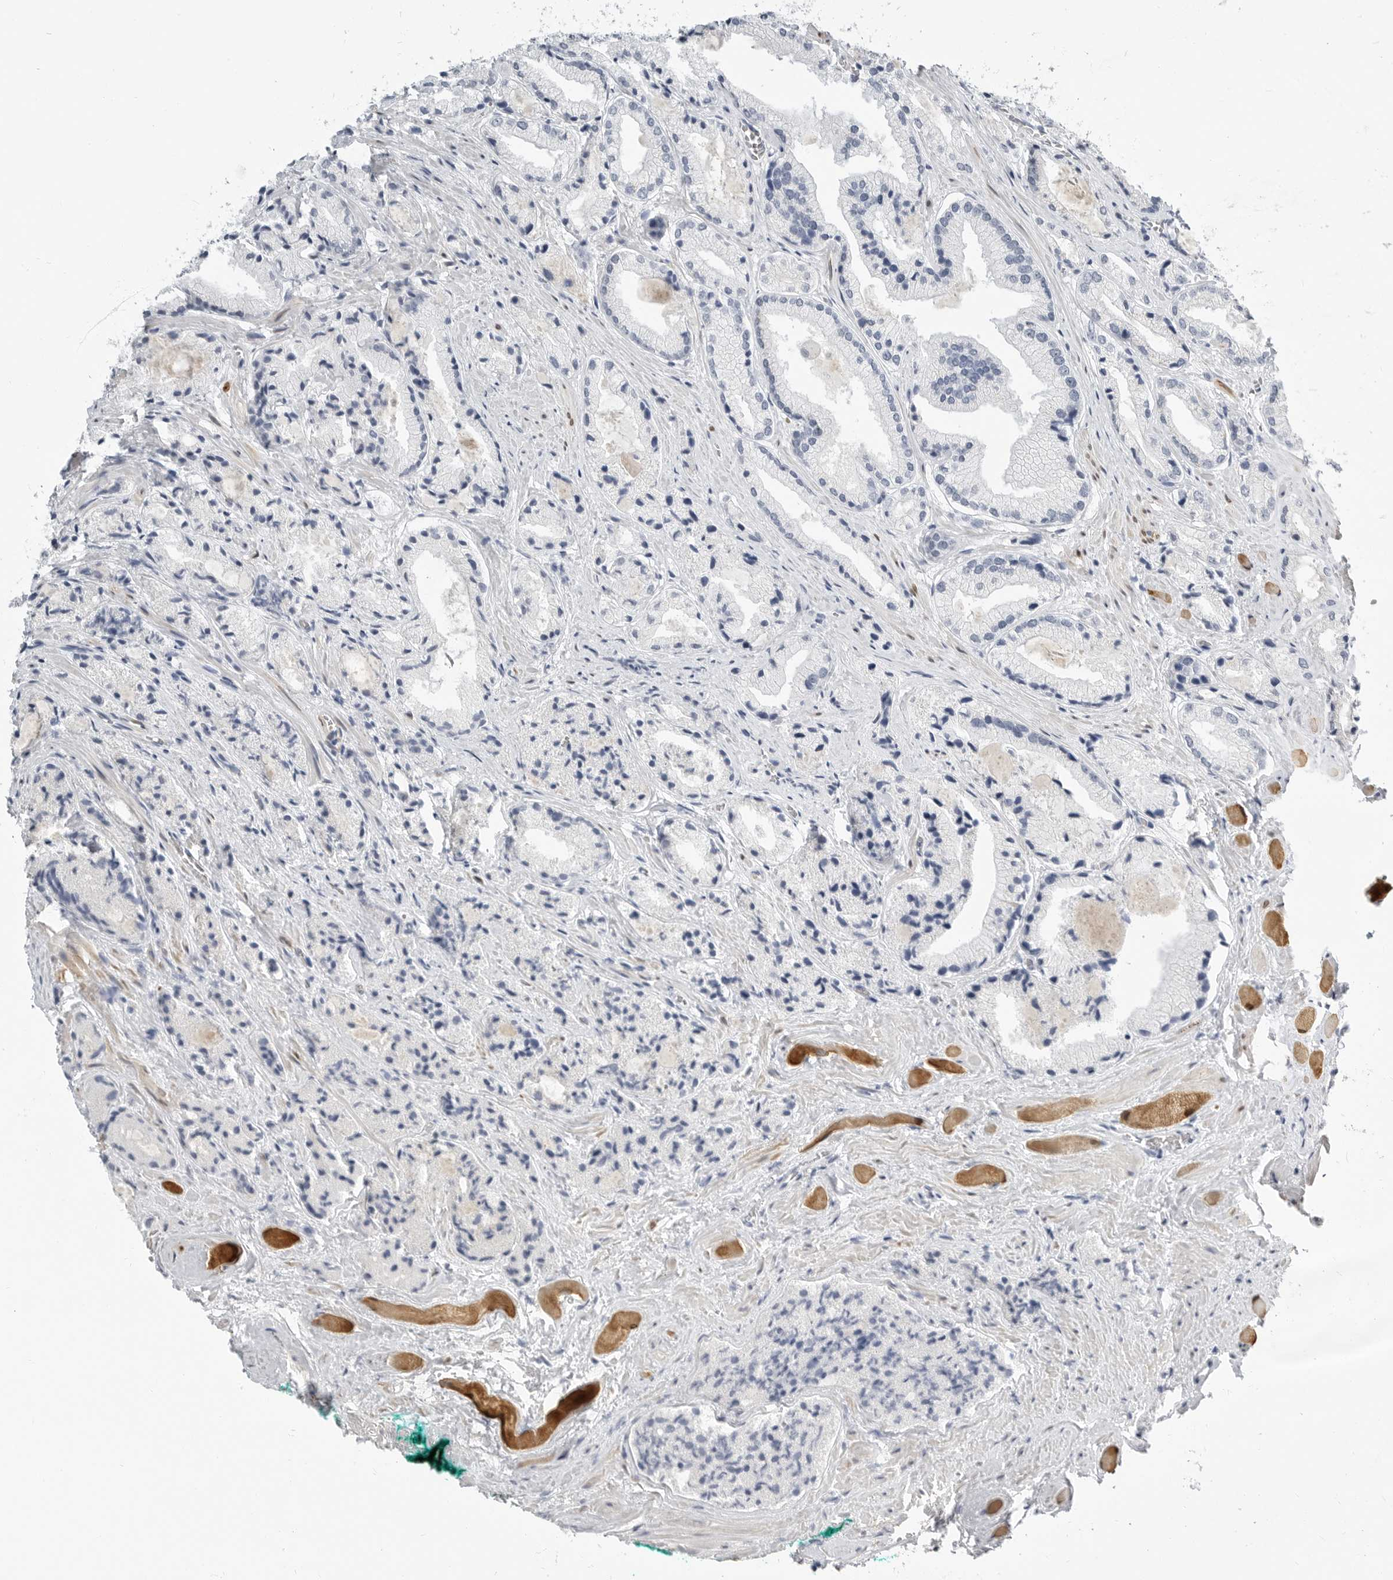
{"staining": {"intensity": "negative", "quantity": "none", "location": "none"}, "tissue": "prostate cancer", "cell_type": "Tumor cells", "image_type": "cancer", "snomed": [{"axis": "morphology", "description": "Adenocarcinoma, Low grade"}, {"axis": "topography", "description": "Prostate"}], "caption": "High power microscopy image of an IHC histopathology image of prostate cancer, revealing no significant positivity in tumor cells.", "gene": "PLN", "patient": {"sex": "male", "age": 62}}